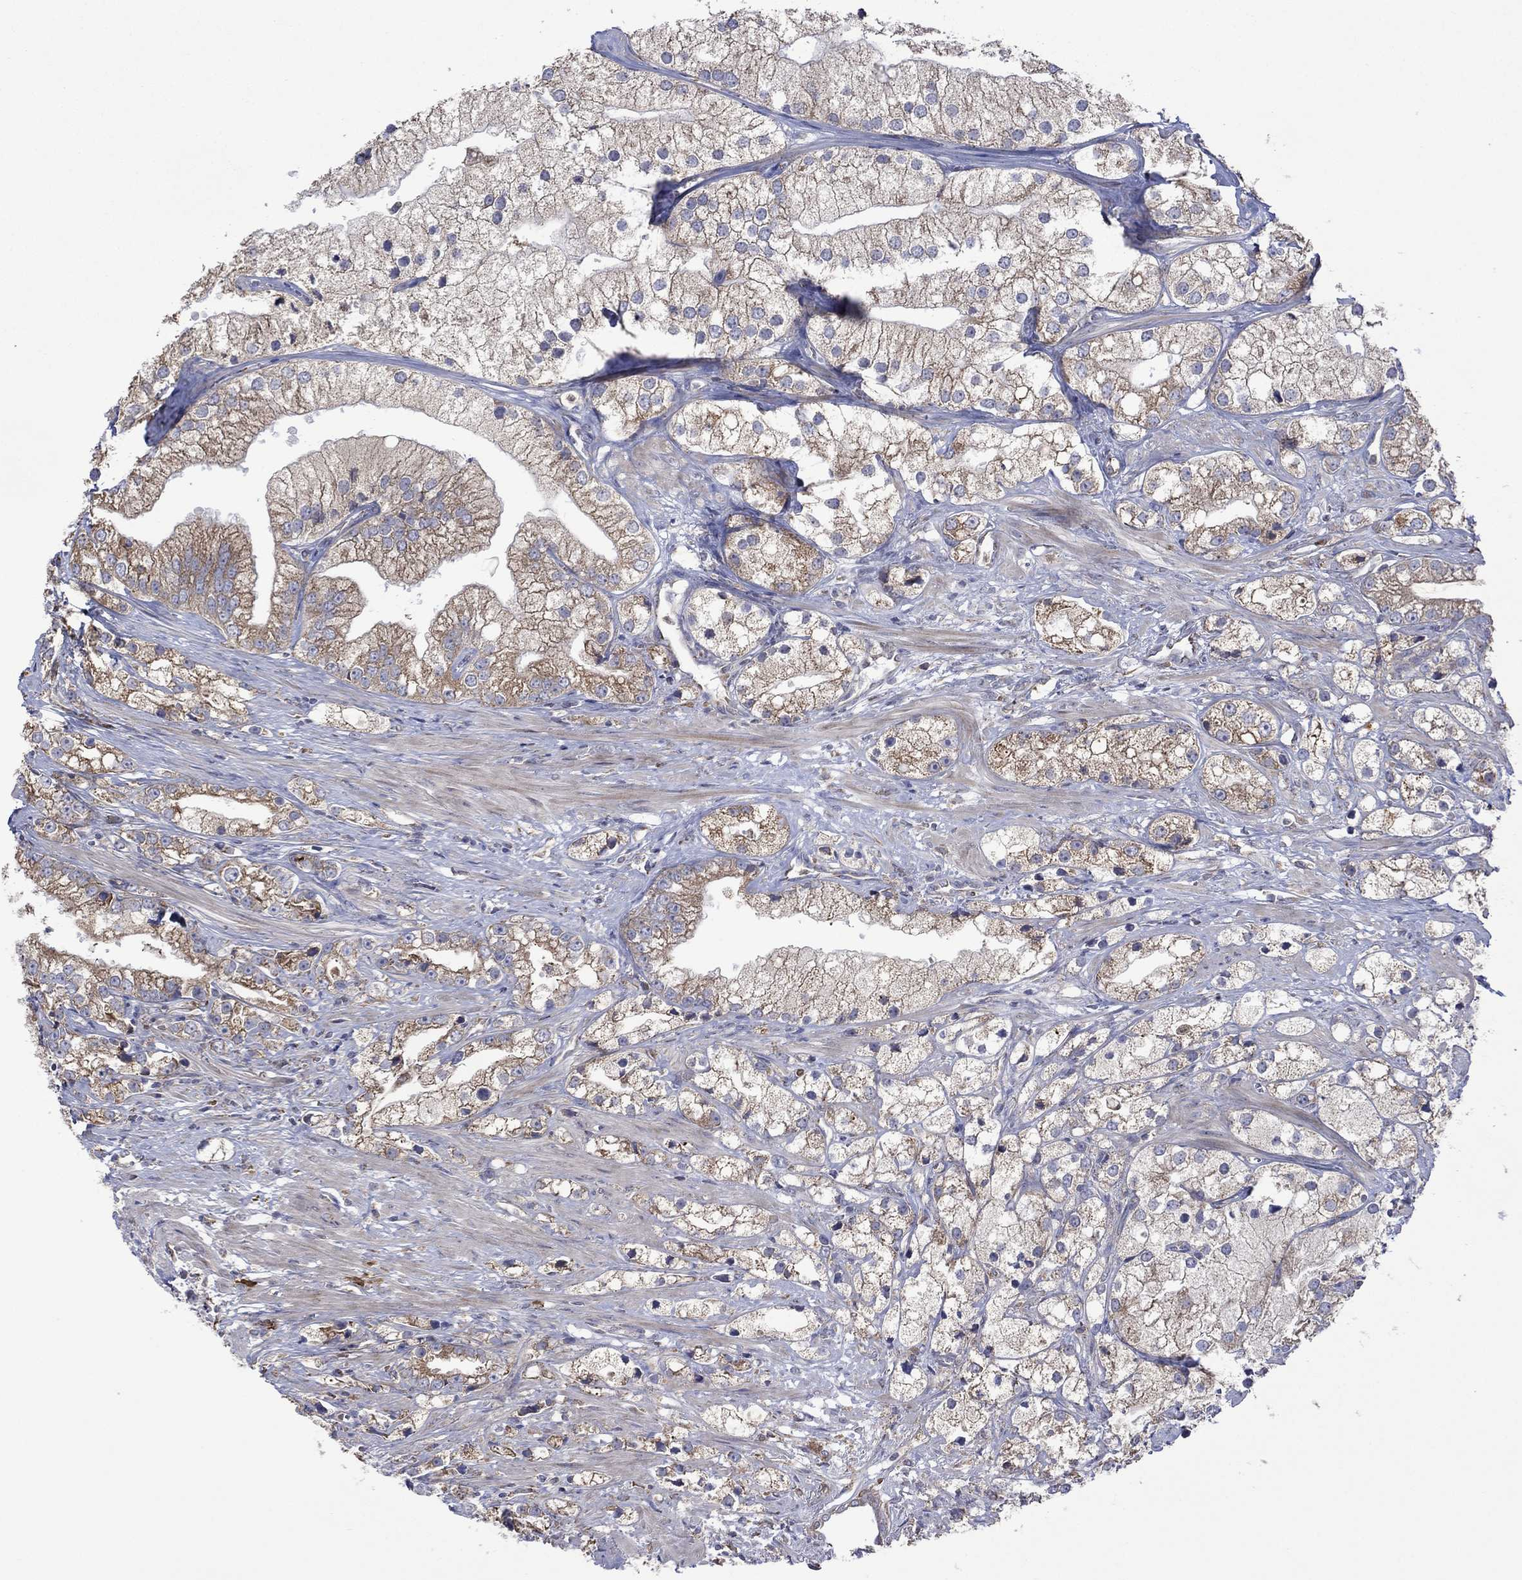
{"staining": {"intensity": "moderate", "quantity": "<25%", "location": "cytoplasmic/membranous"}, "tissue": "prostate cancer", "cell_type": "Tumor cells", "image_type": "cancer", "snomed": [{"axis": "morphology", "description": "Adenocarcinoma, NOS"}, {"axis": "topography", "description": "Prostate and seminal vesicle, NOS"}, {"axis": "topography", "description": "Prostate"}], "caption": "Immunohistochemistry (IHC) photomicrograph of adenocarcinoma (prostate) stained for a protein (brown), which displays low levels of moderate cytoplasmic/membranous expression in about <25% of tumor cells.", "gene": "FURIN", "patient": {"sex": "male", "age": 79}}